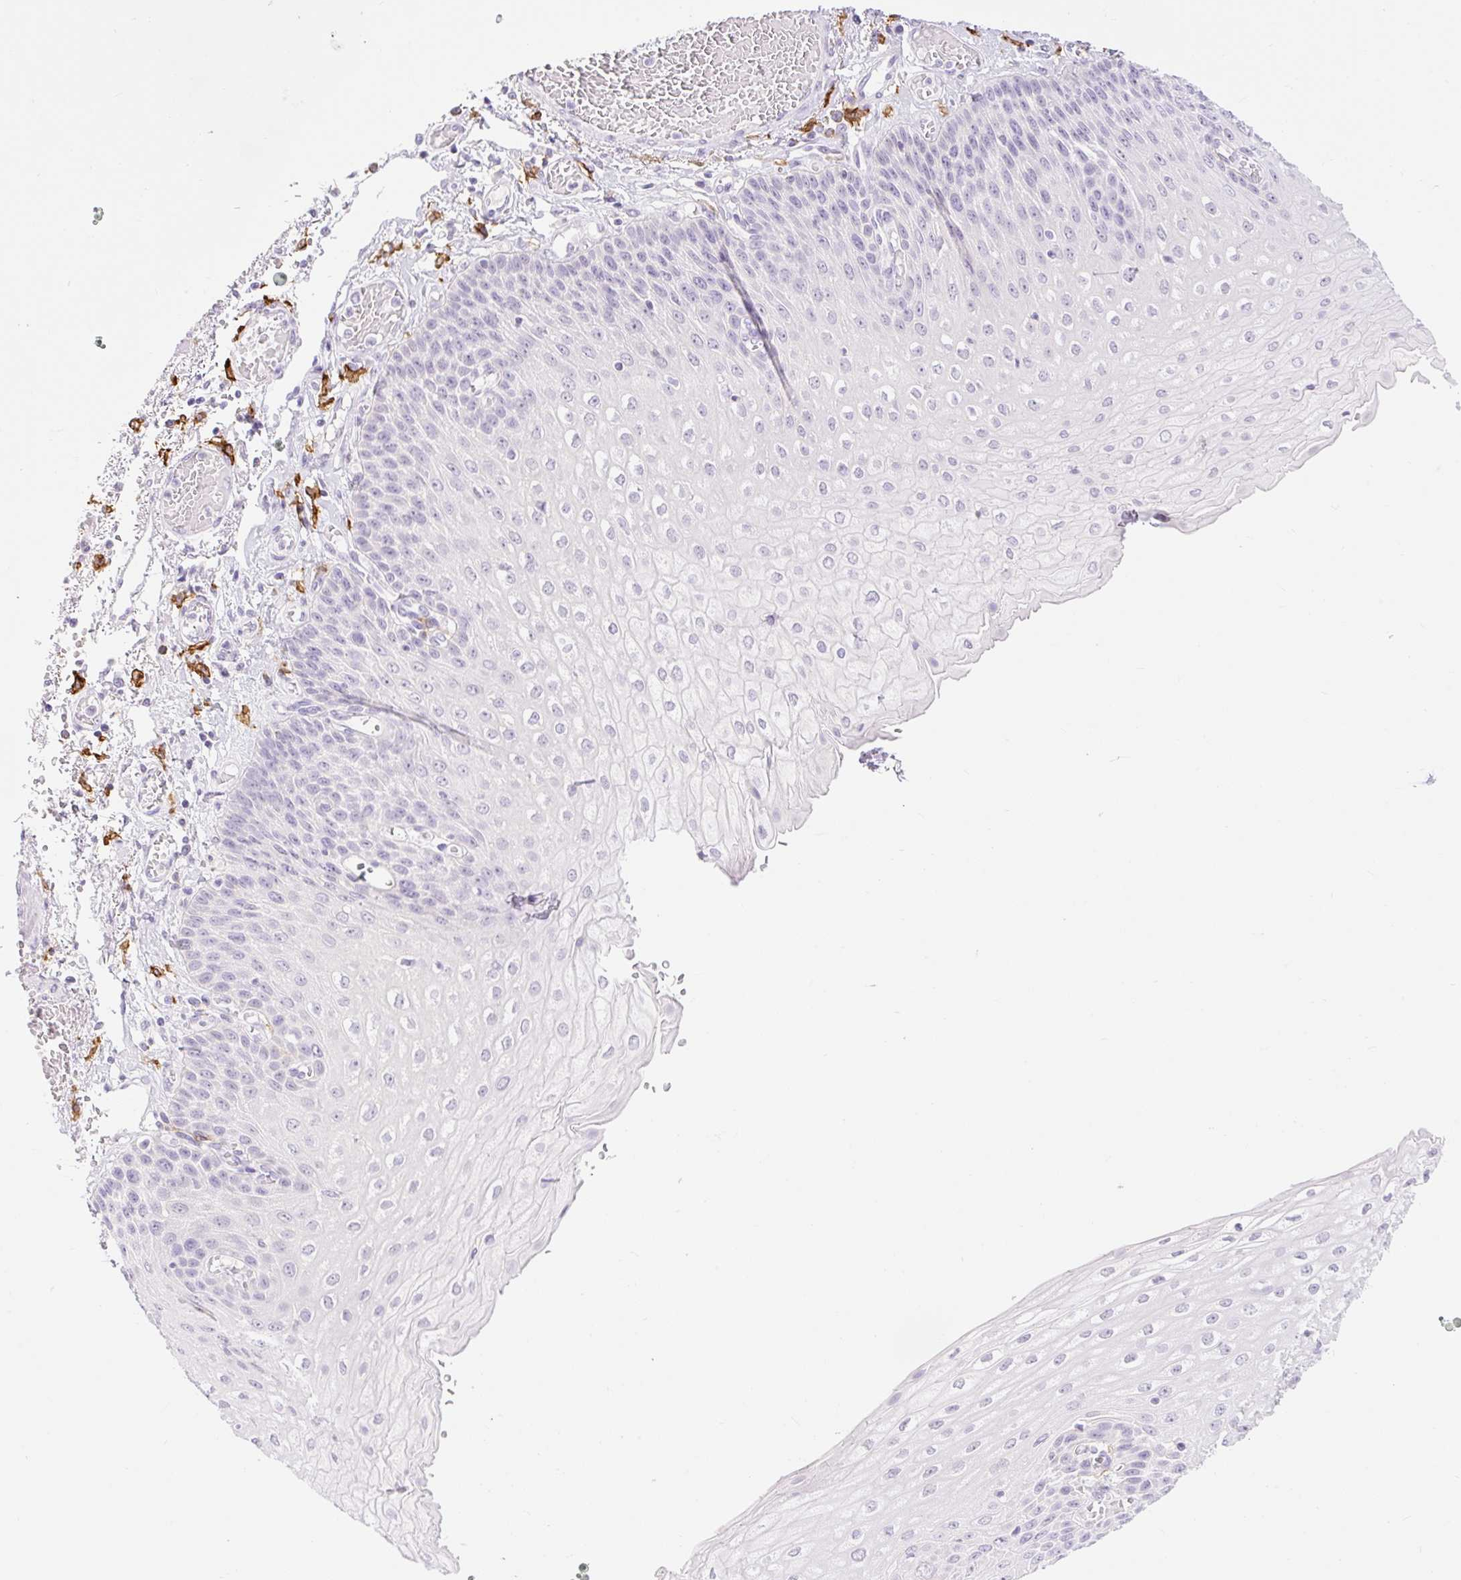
{"staining": {"intensity": "negative", "quantity": "none", "location": "none"}, "tissue": "esophagus", "cell_type": "Squamous epithelial cells", "image_type": "normal", "snomed": [{"axis": "morphology", "description": "Normal tissue, NOS"}, {"axis": "morphology", "description": "Adenocarcinoma, NOS"}, {"axis": "topography", "description": "Esophagus"}], "caption": "Immunohistochemical staining of normal human esophagus displays no significant staining in squamous epithelial cells. Nuclei are stained in blue.", "gene": "SIGLEC1", "patient": {"sex": "male", "age": 81}}